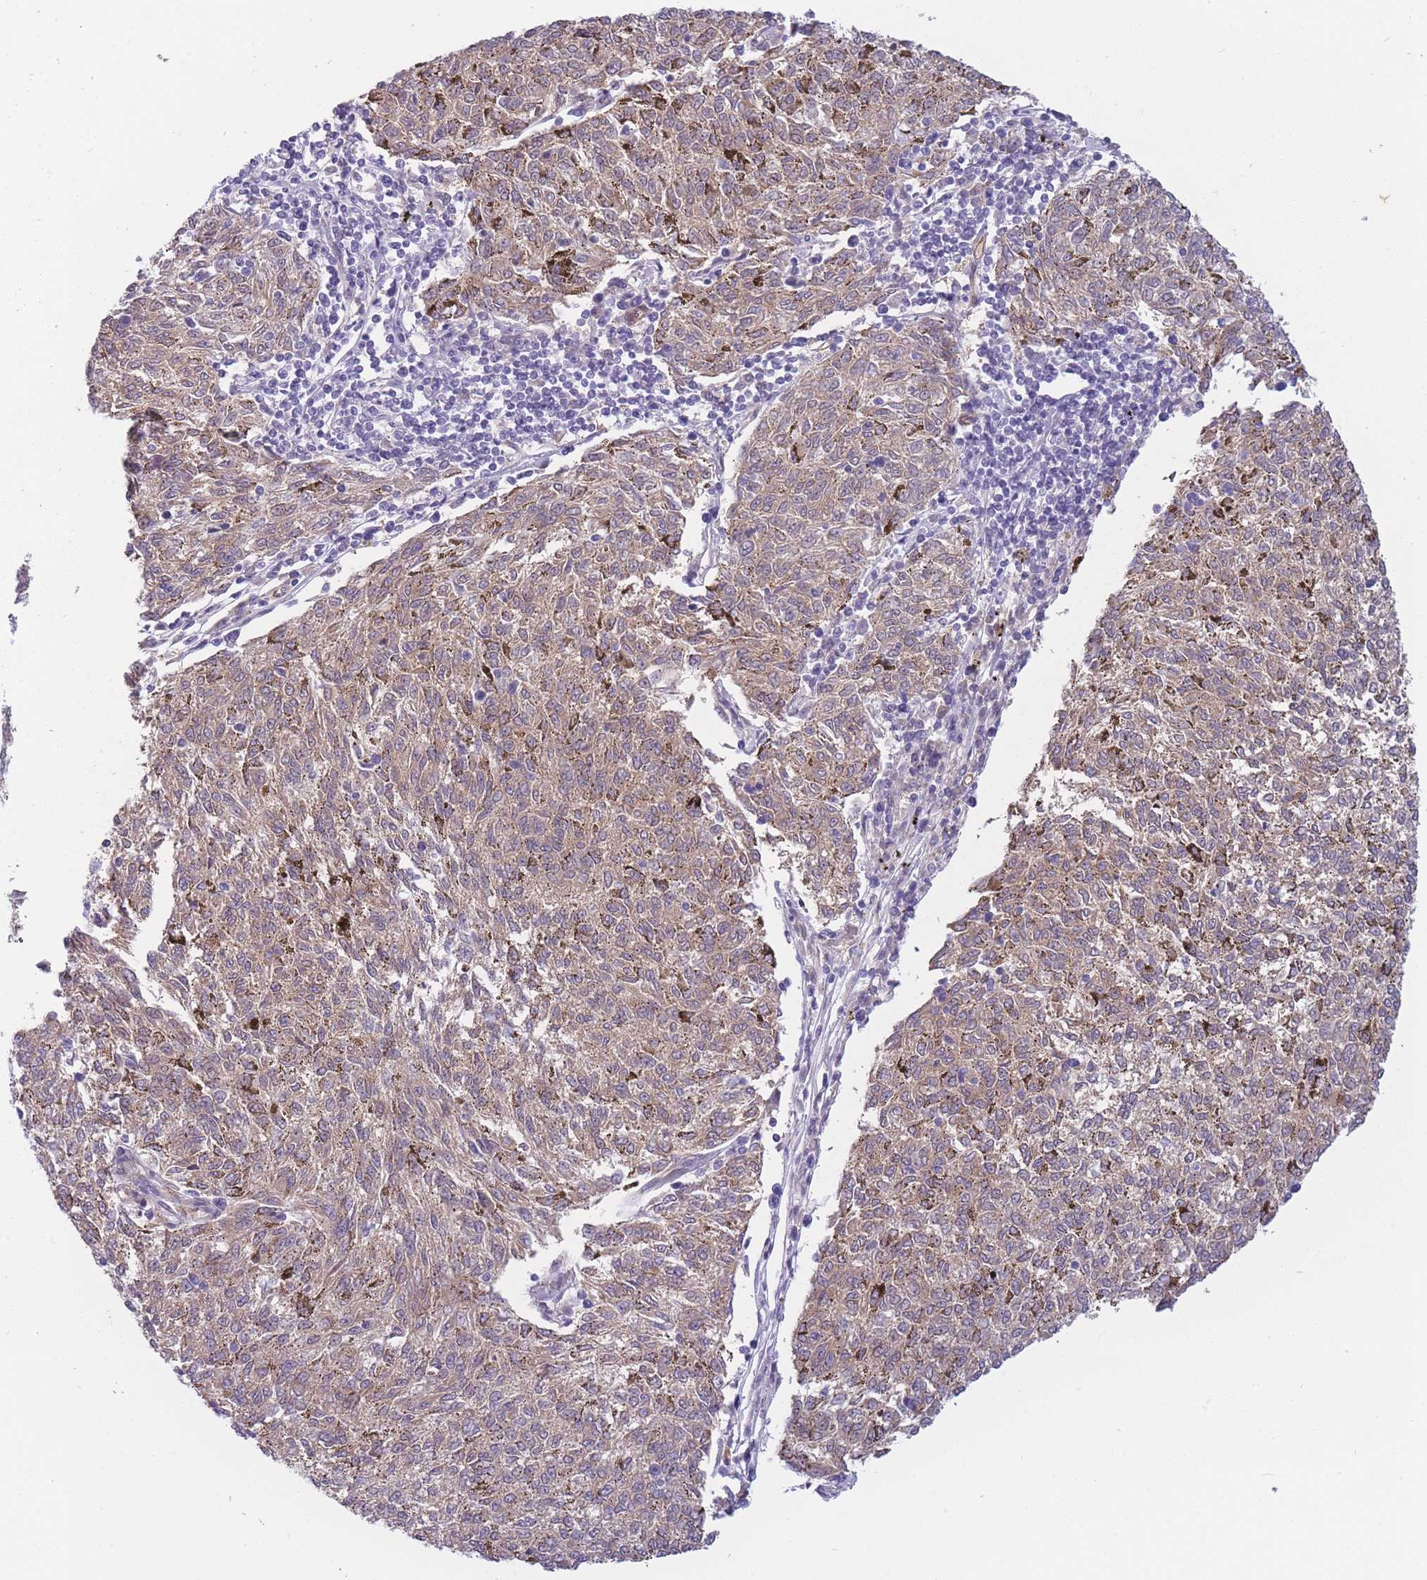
{"staining": {"intensity": "weak", "quantity": "<25%", "location": "cytoplasmic/membranous"}, "tissue": "melanoma", "cell_type": "Tumor cells", "image_type": "cancer", "snomed": [{"axis": "morphology", "description": "Malignant melanoma, NOS"}, {"axis": "topography", "description": "Skin"}], "caption": "Immunohistochemistry (IHC) of human melanoma exhibits no positivity in tumor cells.", "gene": "OR6B3", "patient": {"sex": "female", "age": 72}}